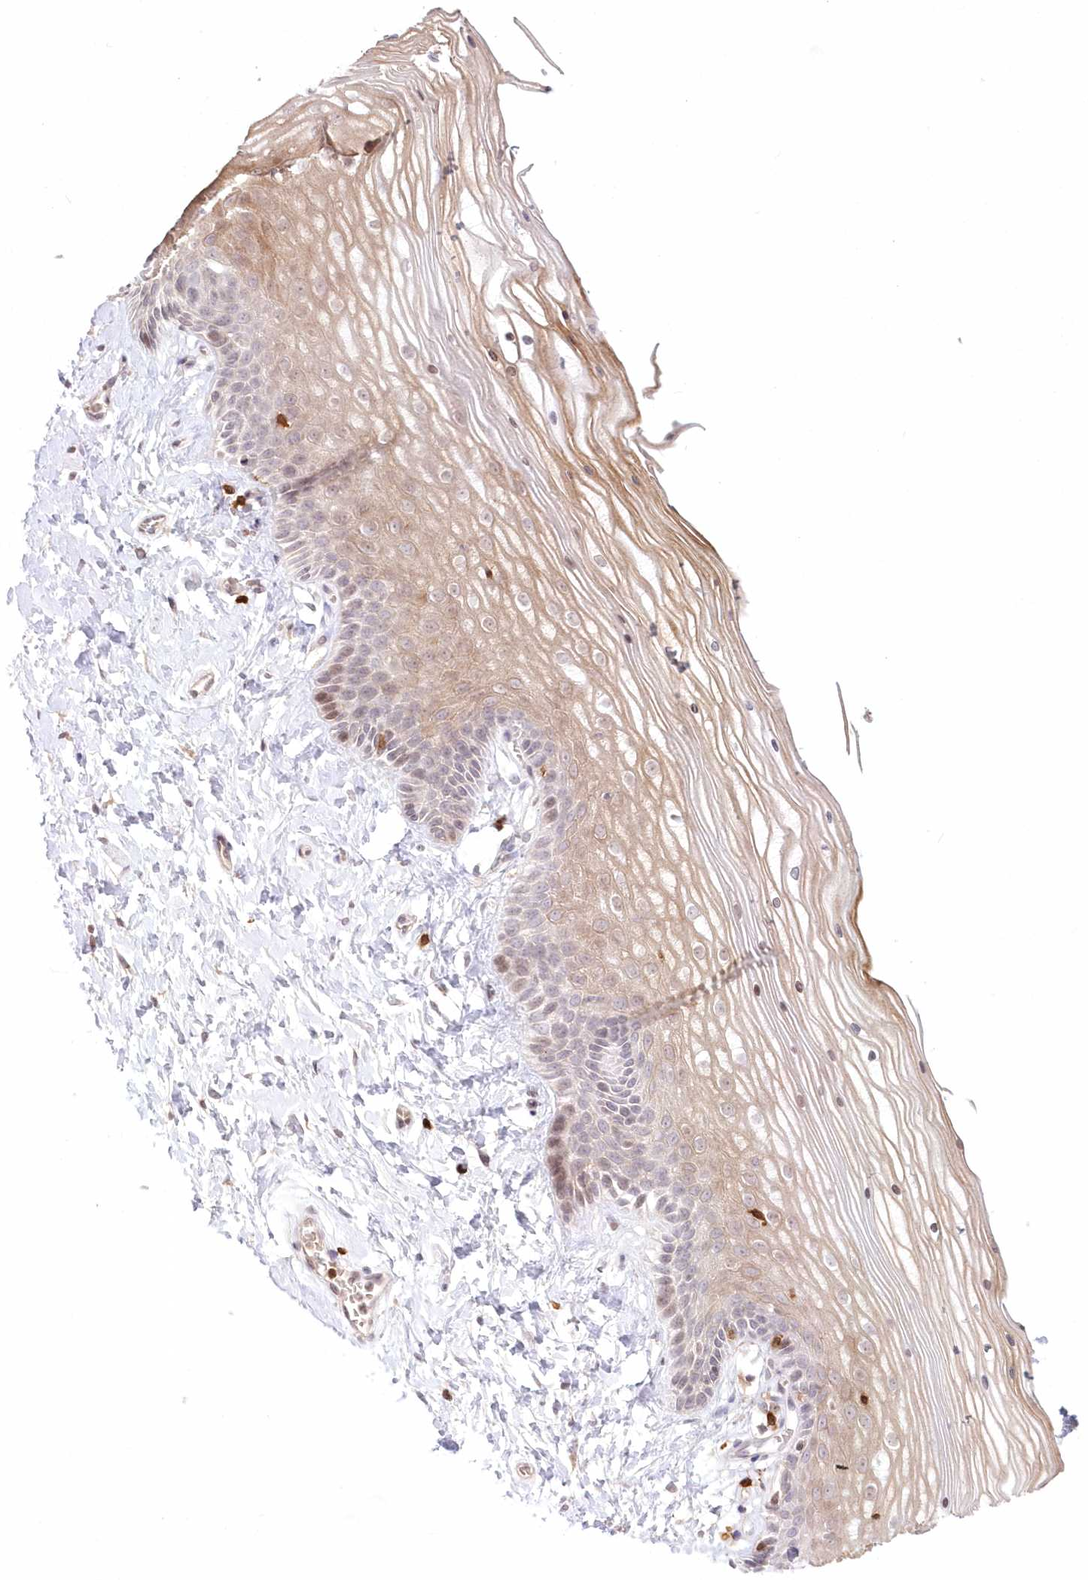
{"staining": {"intensity": "weak", "quantity": "<25%", "location": "cytoplasmic/membranous,nuclear"}, "tissue": "vagina", "cell_type": "Squamous epithelial cells", "image_type": "normal", "snomed": [{"axis": "morphology", "description": "Normal tissue, NOS"}, {"axis": "topography", "description": "Vagina"}, {"axis": "topography", "description": "Cervix"}], "caption": "Normal vagina was stained to show a protein in brown. There is no significant staining in squamous epithelial cells. (DAB (3,3'-diaminobenzidine) immunohistochemistry (IHC), high magnification).", "gene": "MTMR3", "patient": {"sex": "female", "age": 40}}